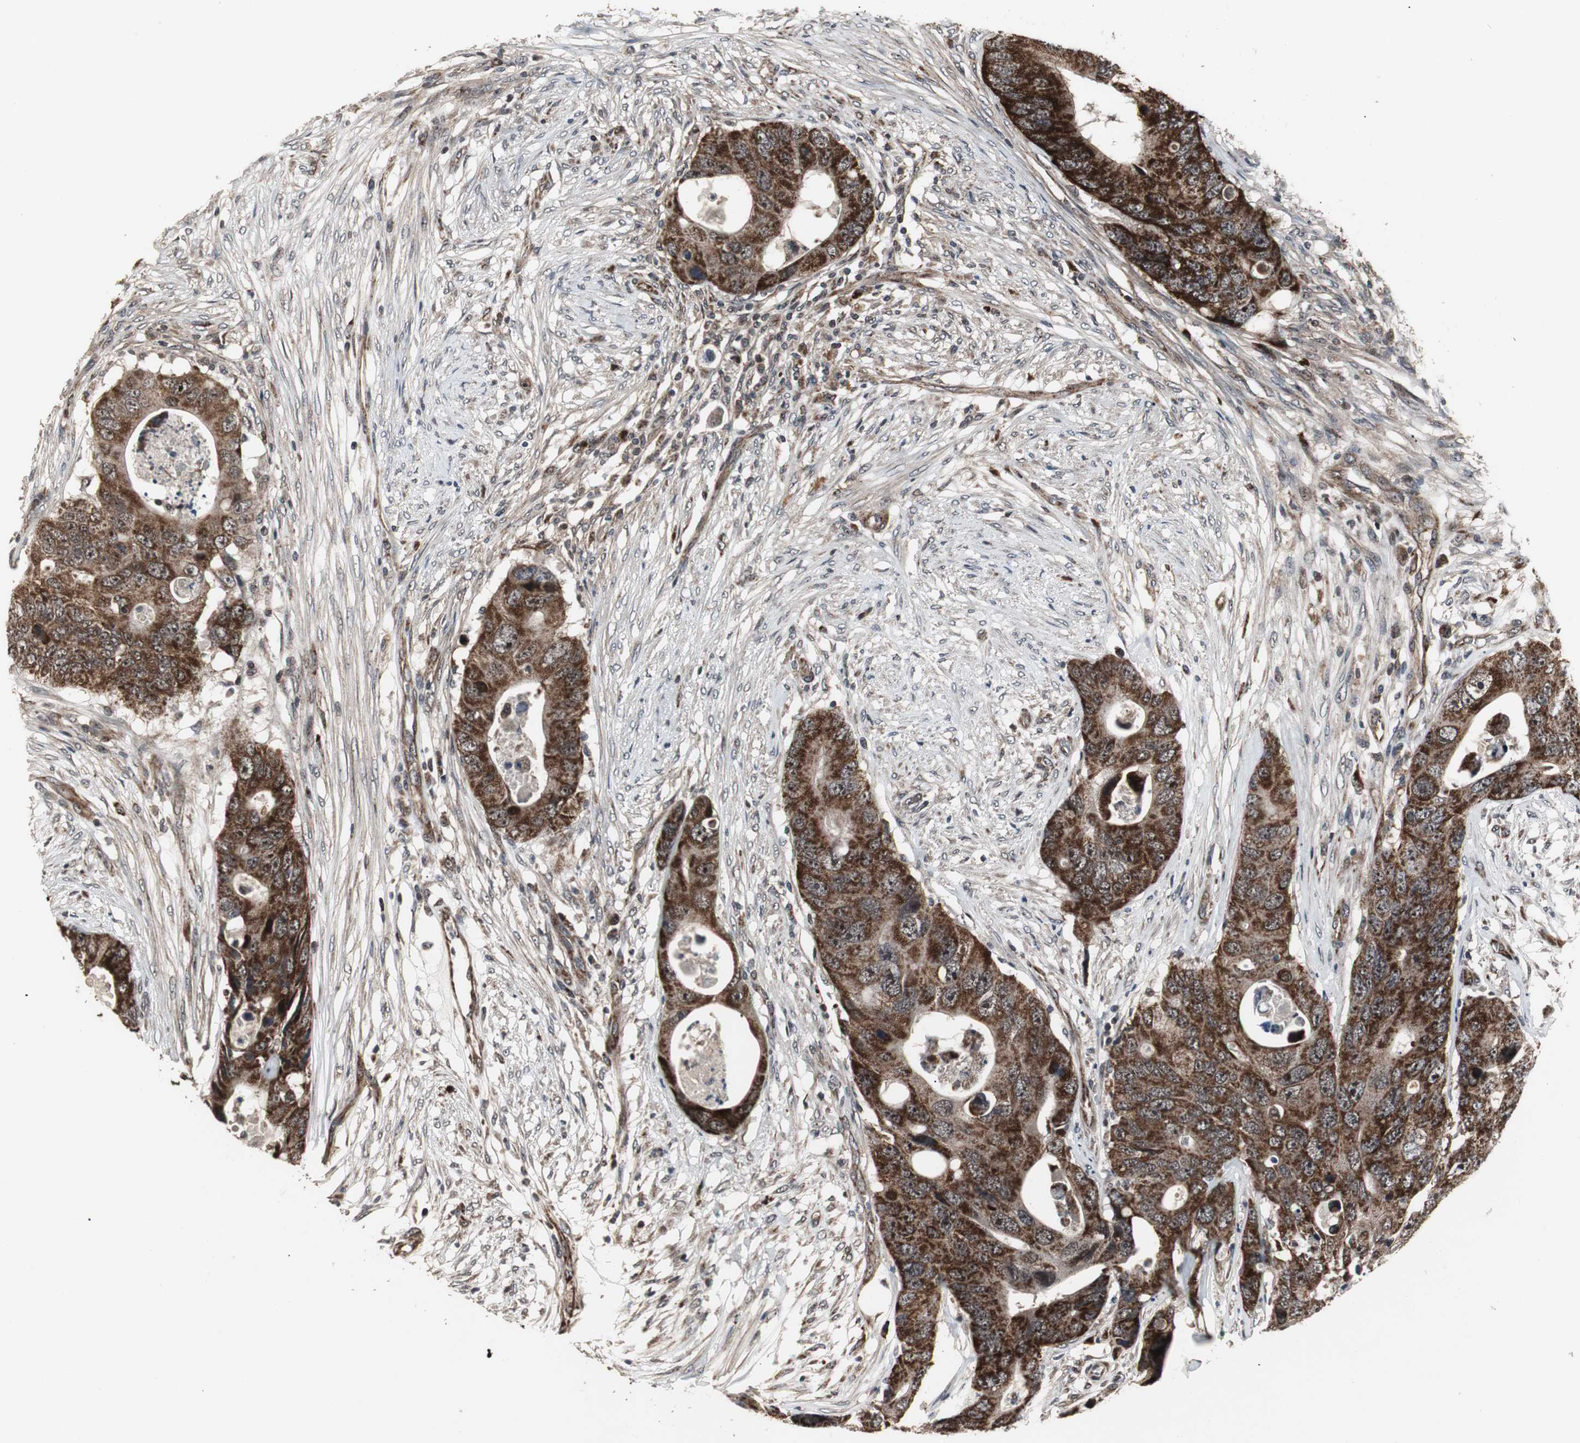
{"staining": {"intensity": "strong", "quantity": ">75%", "location": "cytoplasmic/membranous"}, "tissue": "colorectal cancer", "cell_type": "Tumor cells", "image_type": "cancer", "snomed": [{"axis": "morphology", "description": "Adenocarcinoma, NOS"}, {"axis": "topography", "description": "Rectum"}], "caption": "Protein staining of colorectal cancer (adenocarcinoma) tissue demonstrates strong cytoplasmic/membranous expression in approximately >75% of tumor cells.", "gene": "MRPL40", "patient": {"sex": "male", "age": 55}}